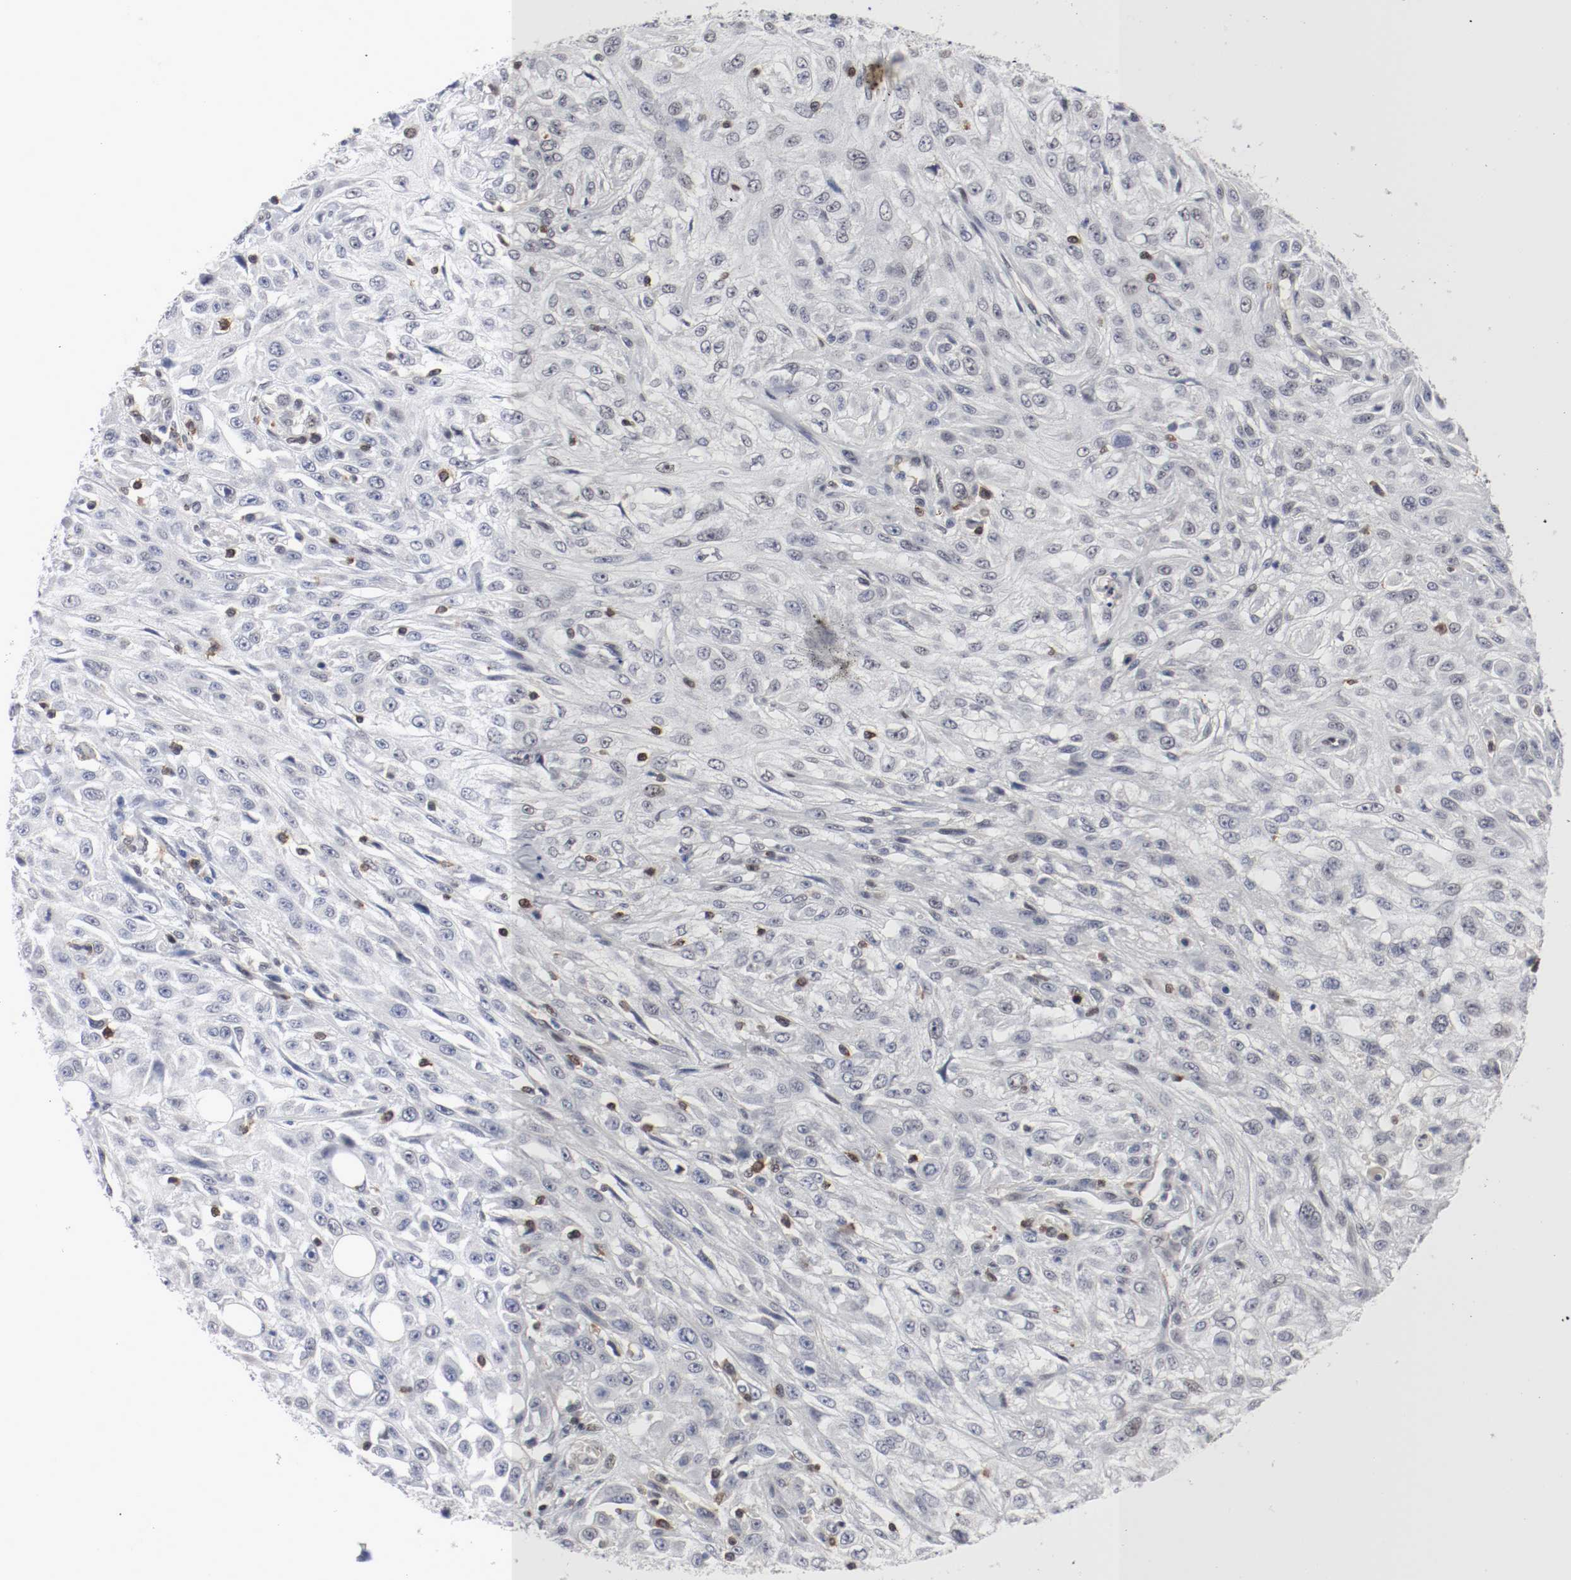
{"staining": {"intensity": "negative", "quantity": "none", "location": "none"}, "tissue": "skin cancer", "cell_type": "Tumor cells", "image_type": "cancer", "snomed": [{"axis": "morphology", "description": "Squamous cell carcinoma, NOS"}, {"axis": "topography", "description": "Skin"}], "caption": "Squamous cell carcinoma (skin) was stained to show a protein in brown. There is no significant expression in tumor cells.", "gene": "JUND", "patient": {"sex": "male", "age": 75}}